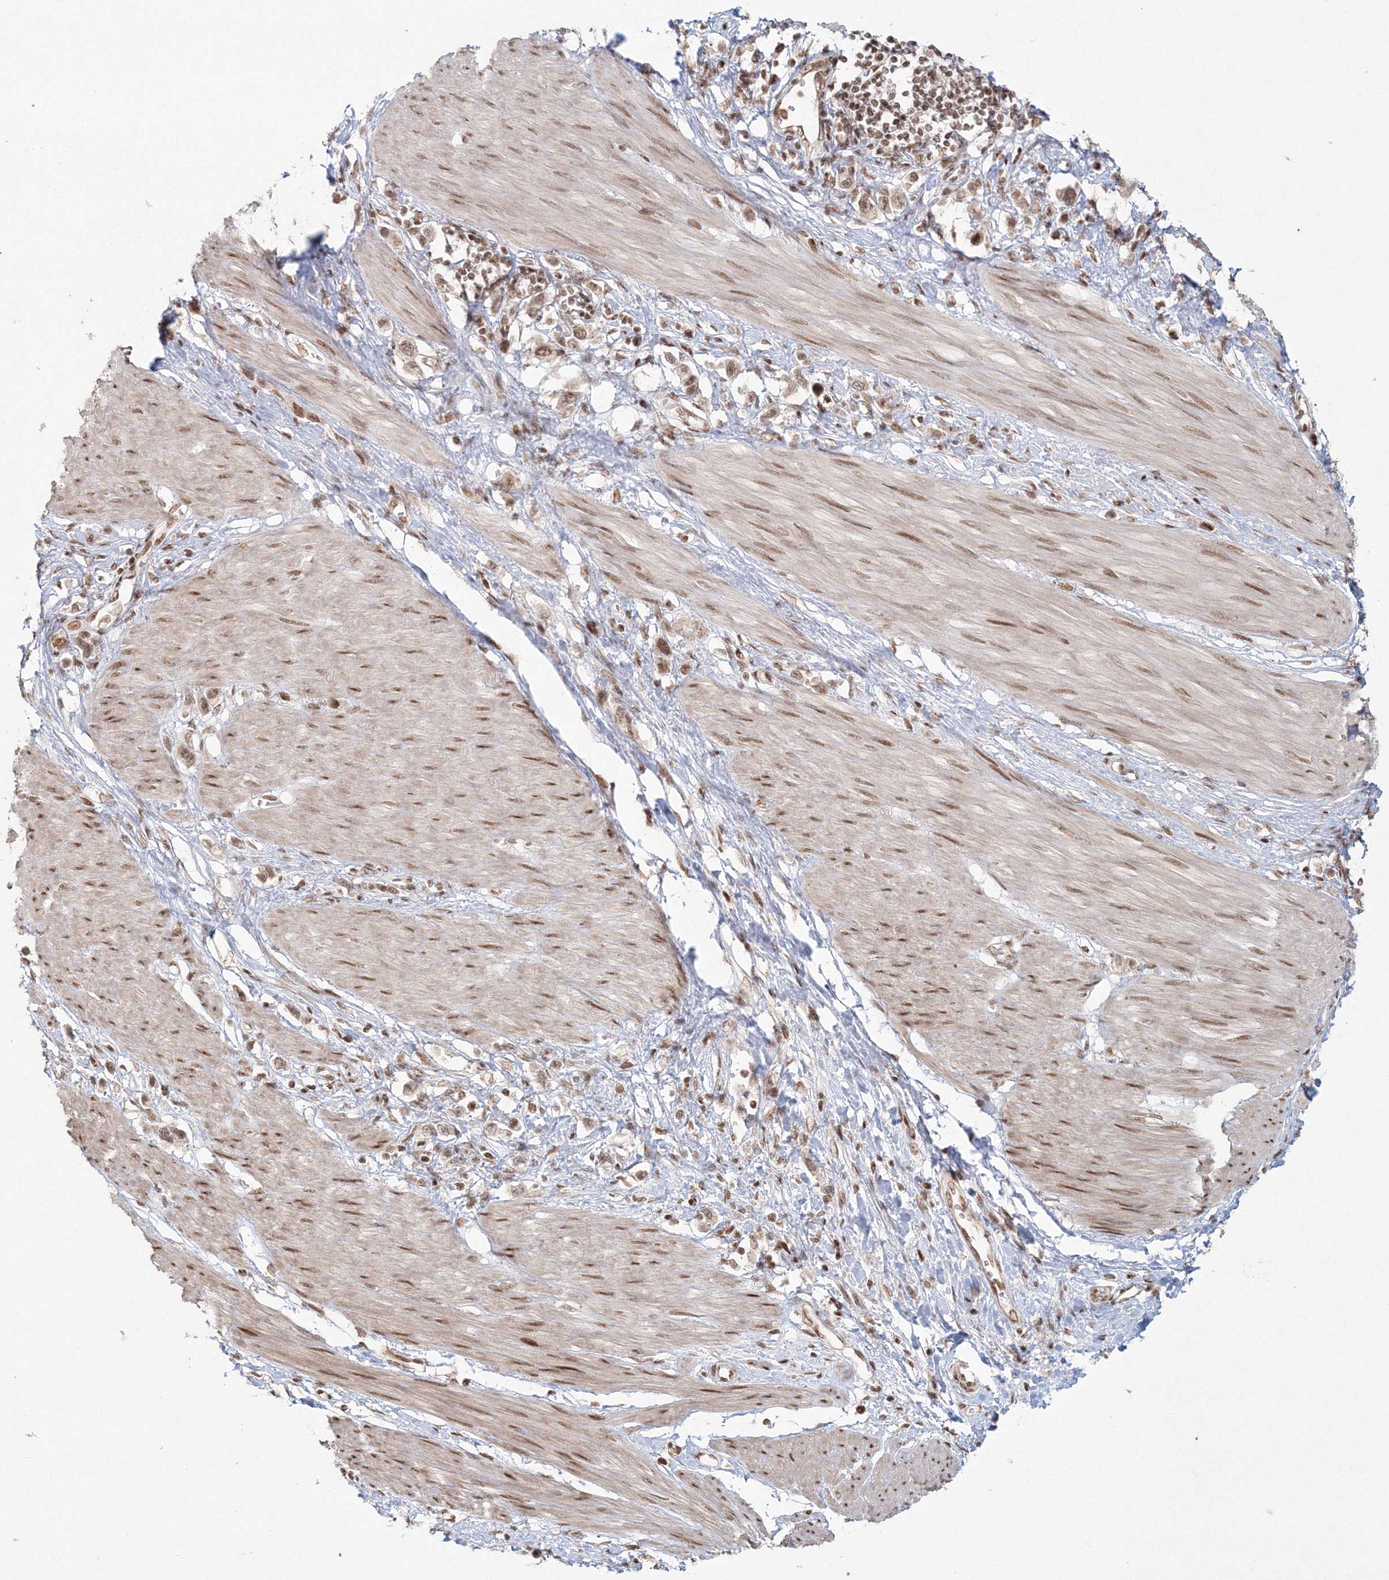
{"staining": {"intensity": "moderate", "quantity": ">75%", "location": "nuclear"}, "tissue": "stomach cancer", "cell_type": "Tumor cells", "image_type": "cancer", "snomed": [{"axis": "morphology", "description": "Adenocarcinoma, NOS"}, {"axis": "topography", "description": "Stomach"}], "caption": "A photomicrograph showing moderate nuclear staining in approximately >75% of tumor cells in stomach adenocarcinoma, as visualized by brown immunohistochemical staining.", "gene": "KIF20A", "patient": {"sex": "female", "age": 65}}